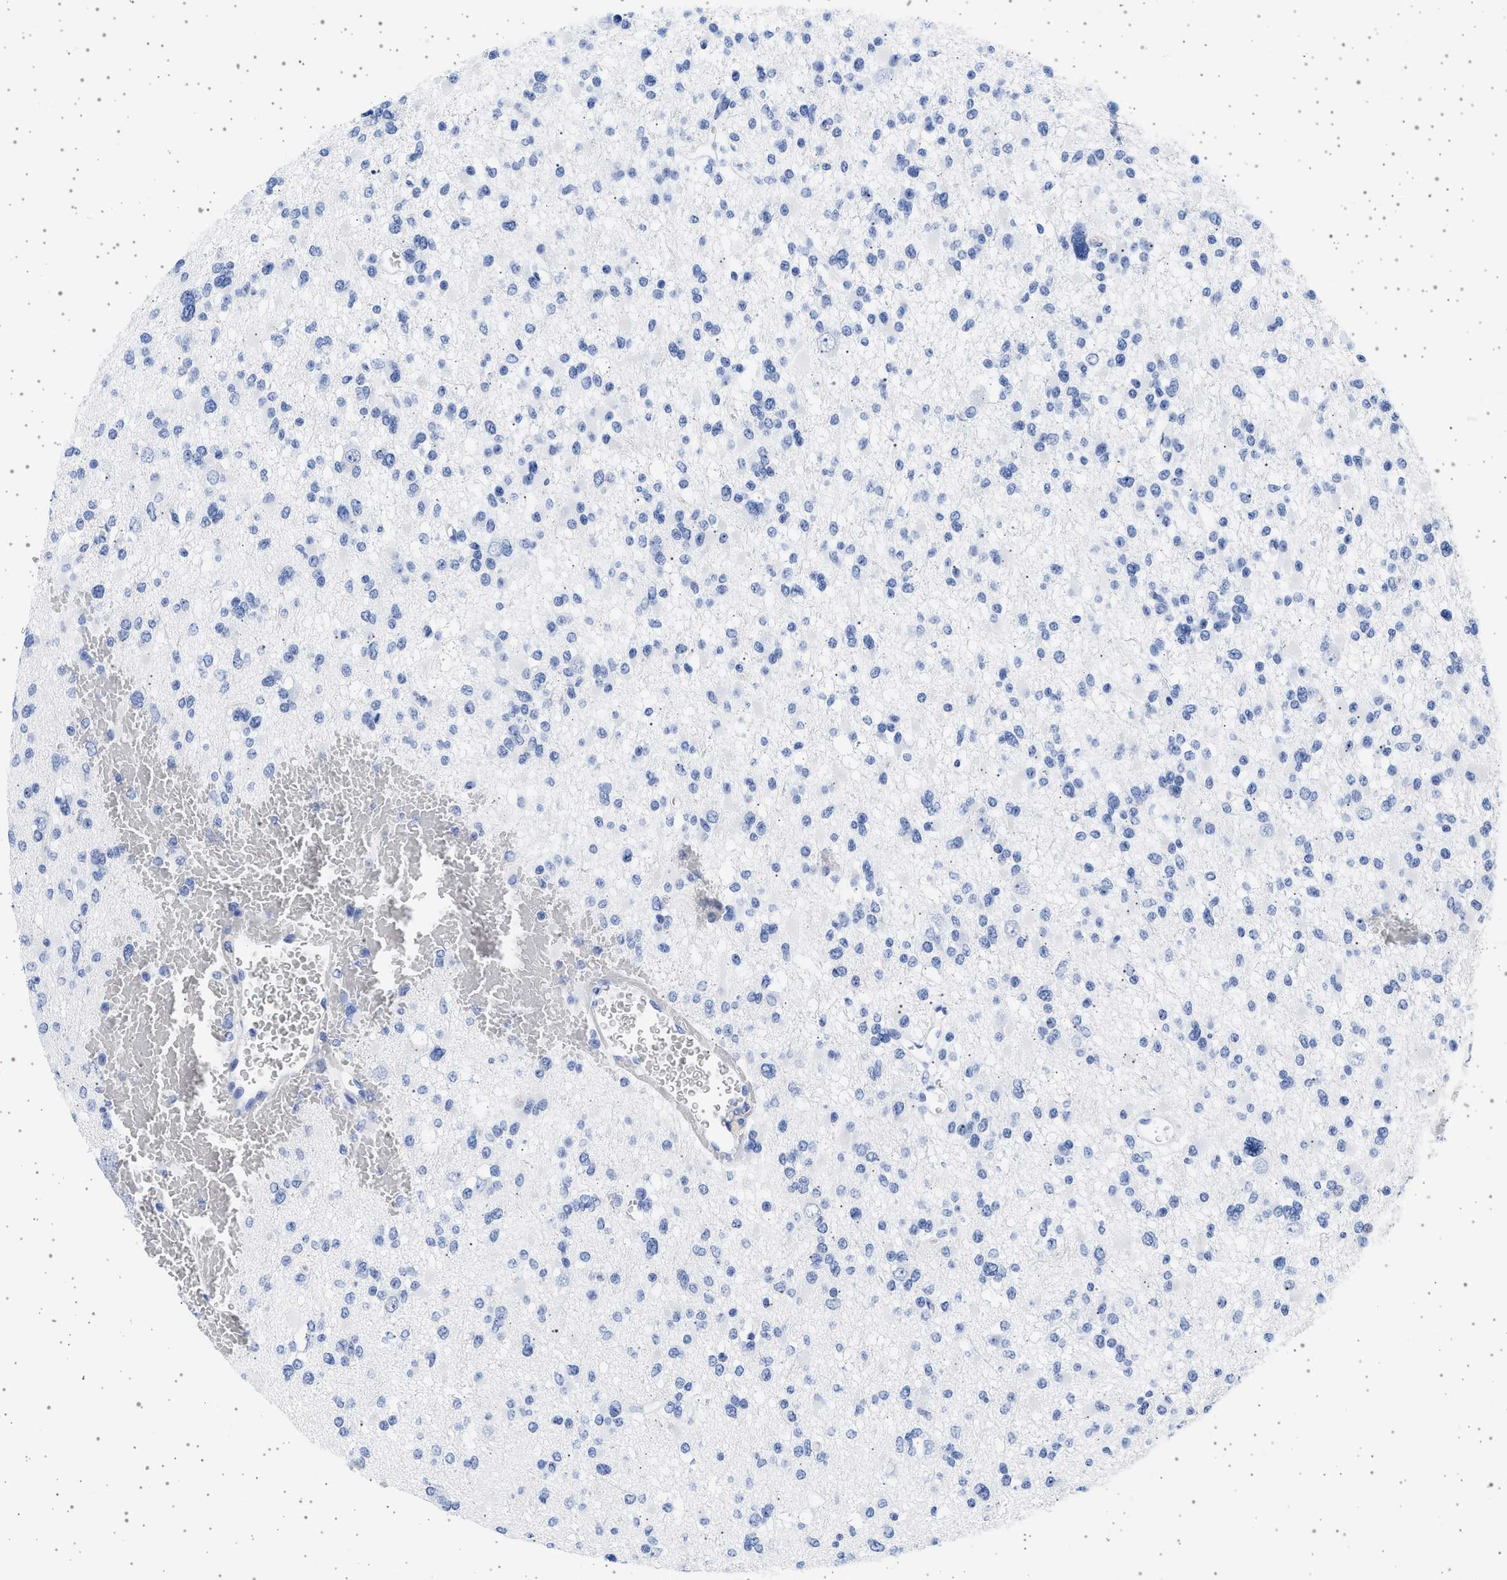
{"staining": {"intensity": "negative", "quantity": "none", "location": "none"}, "tissue": "glioma", "cell_type": "Tumor cells", "image_type": "cancer", "snomed": [{"axis": "morphology", "description": "Glioma, malignant, Low grade"}, {"axis": "topography", "description": "Brain"}], "caption": "Immunohistochemistry of glioma shows no expression in tumor cells. (DAB (3,3'-diaminobenzidine) IHC, high magnification).", "gene": "TRMT10B", "patient": {"sex": "female", "age": 22}}